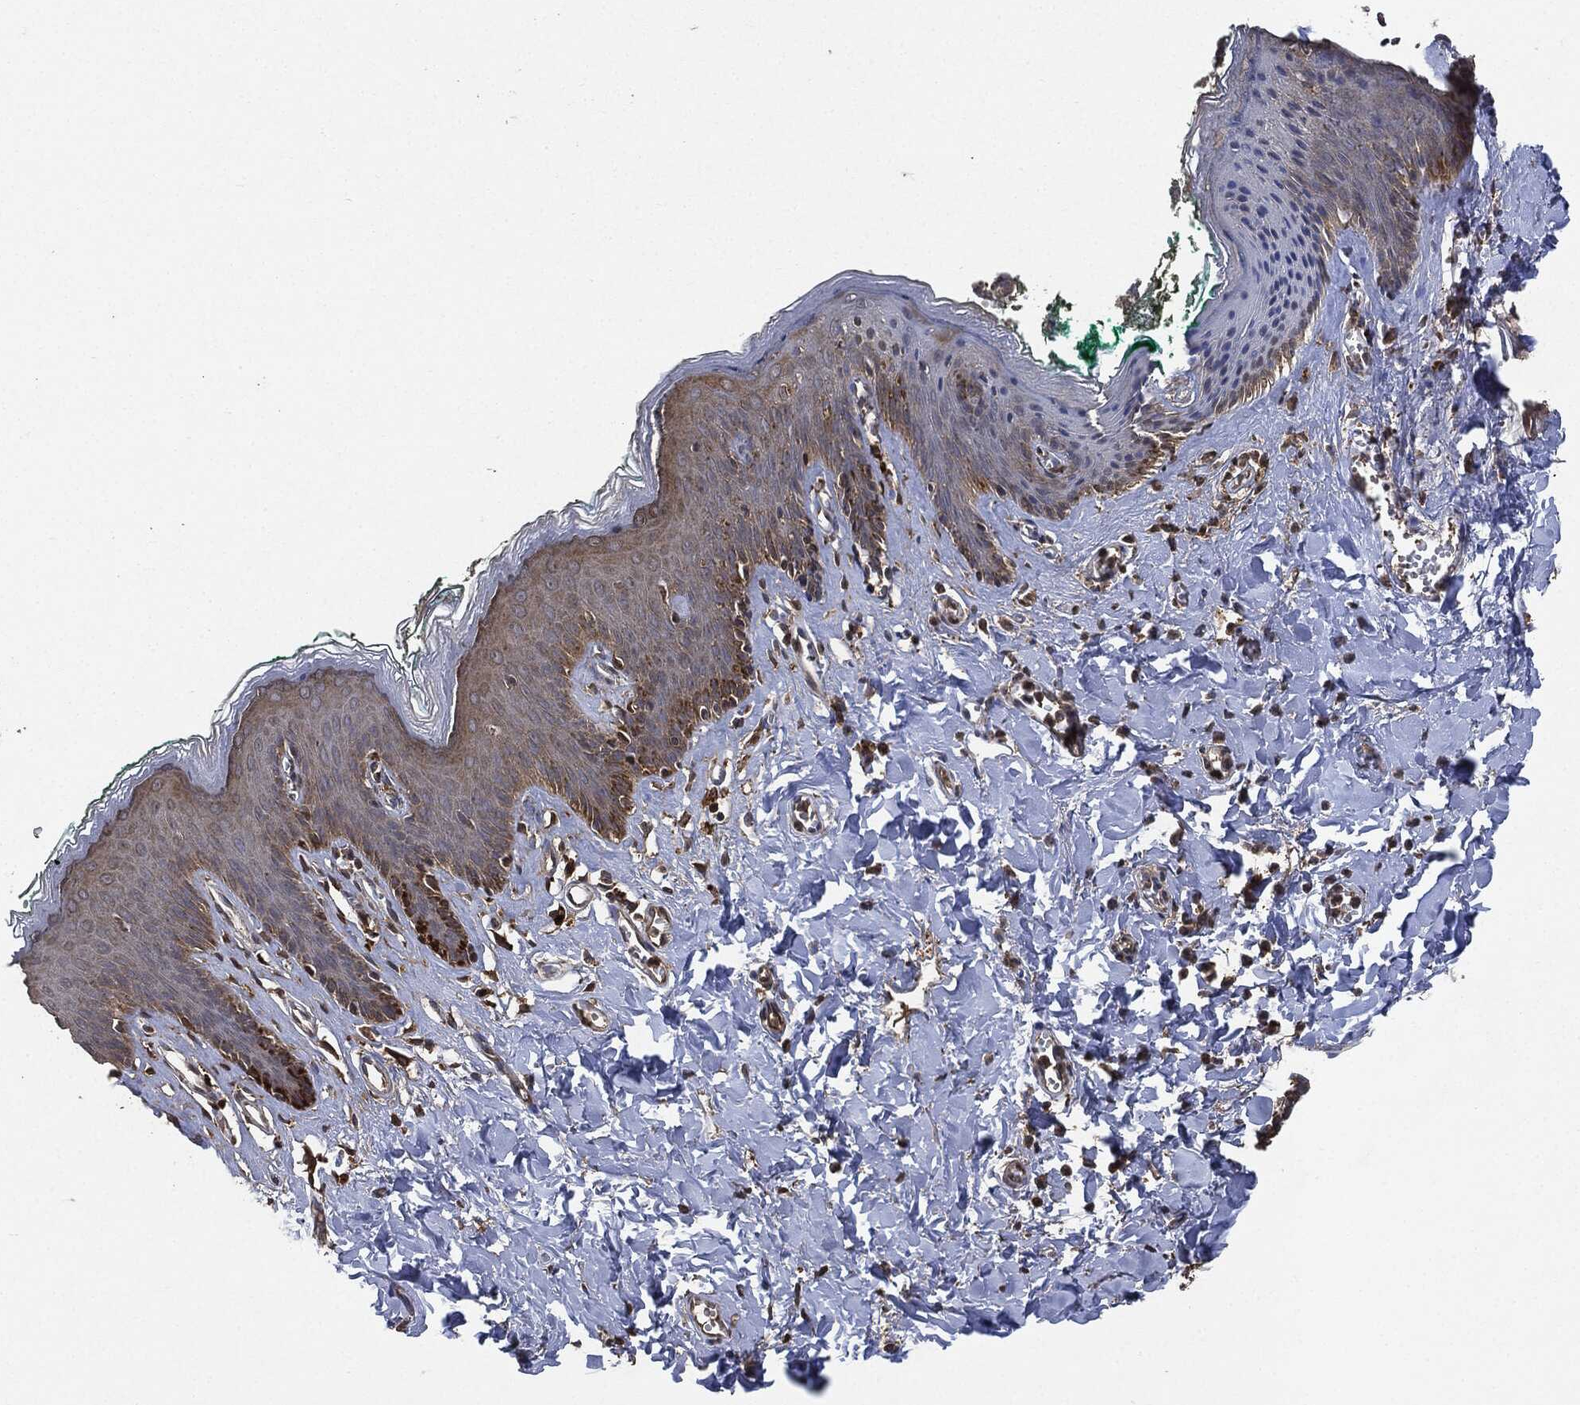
{"staining": {"intensity": "weak", "quantity": "<25%", "location": "cytoplasmic/membranous"}, "tissue": "skin", "cell_type": "Epidermal cells", "image_type": "normal", "snomed": [{"axis": "morphology", "description": "Normal tissue, NOS"}, {"axis": "topography", "description": "Vulva"}], "caption": "This is a histopathology image of IHC staining of unremarkable skin, which shows no positivity in epidermal cells.", "gene": "BRAF", "patient": {"sex": "female", "age": 66}}